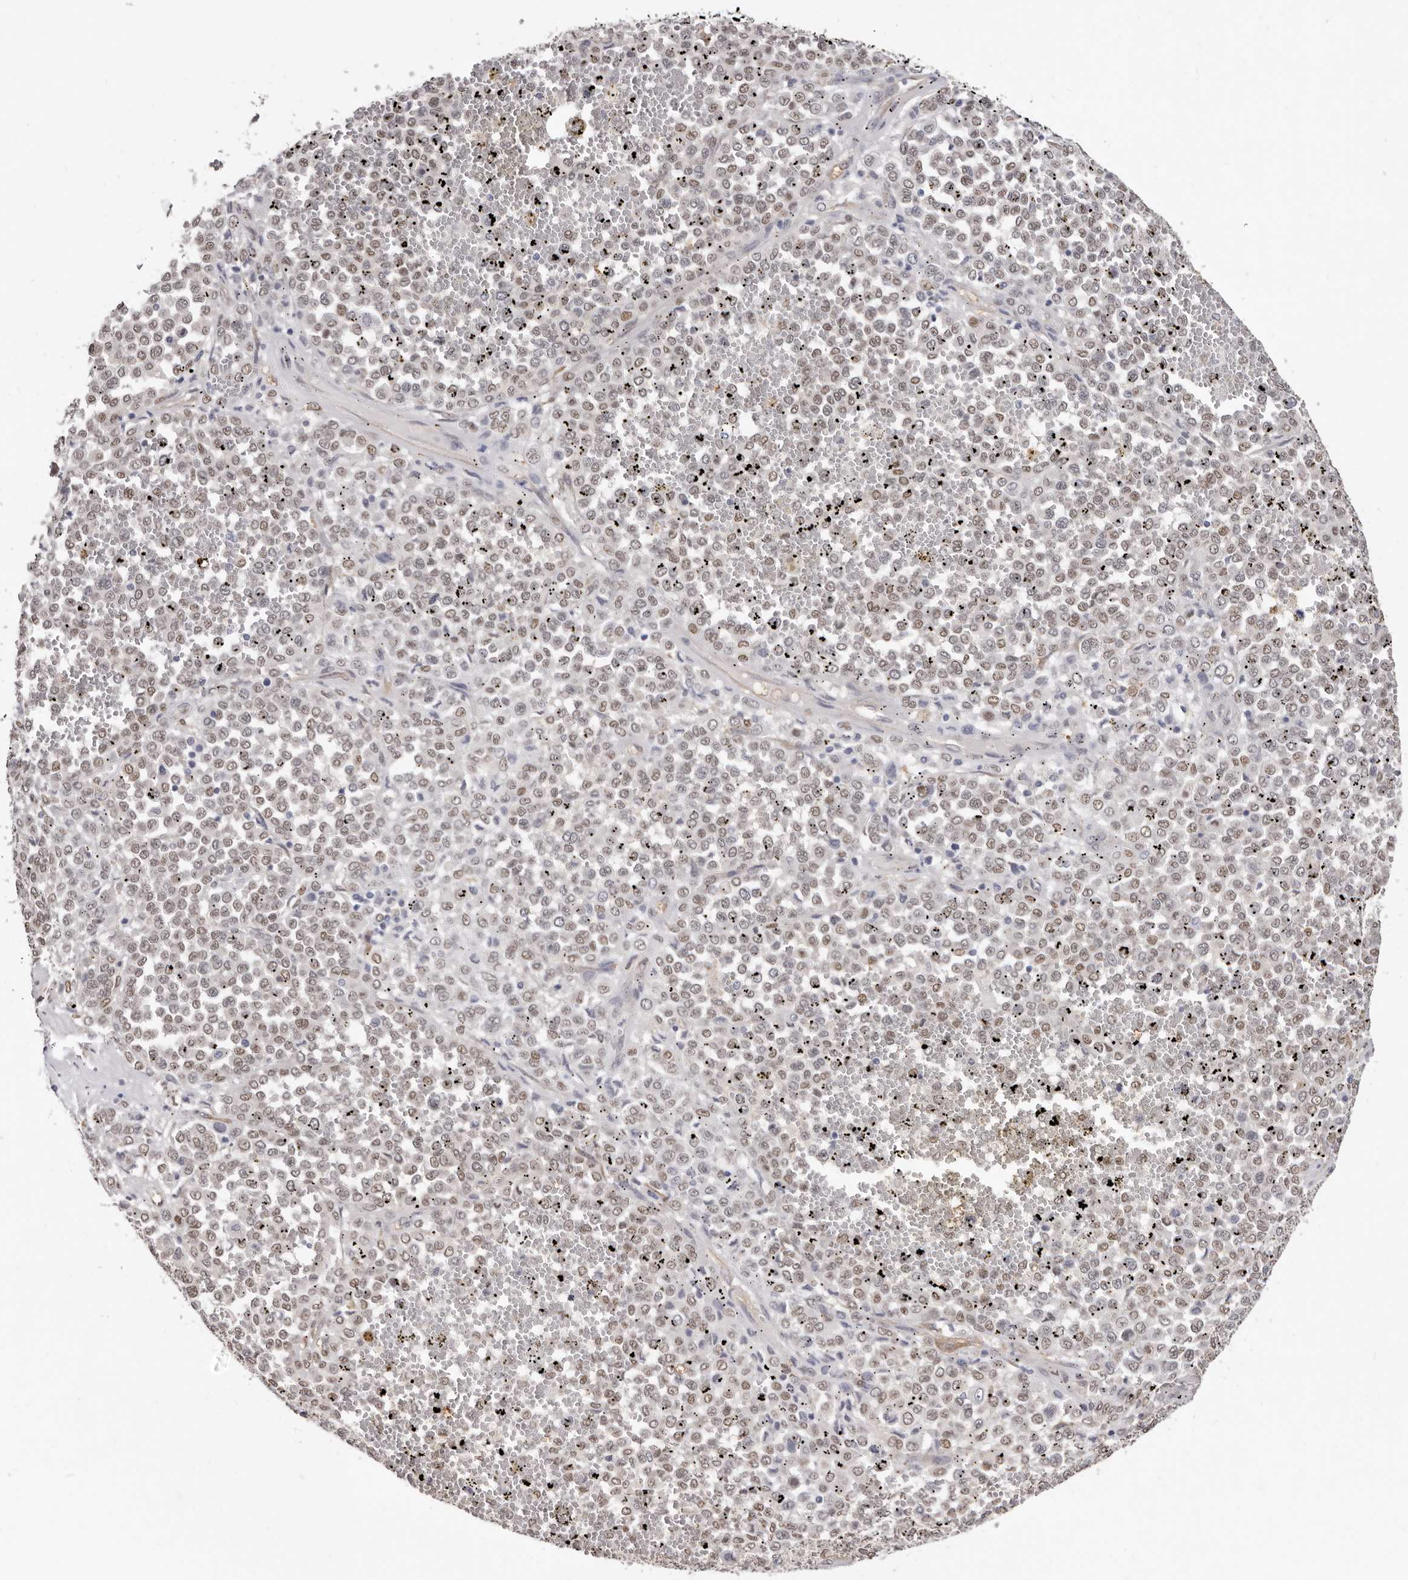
{"staining": {"intensity": "weak", "quantity": ">75%", "location": "nuclear"}, "tissue": "melanoma", "cell_type": "Tumor cells", "image_type": "cancer", "snomed": [{"axis": "morphology", "description": "Malignant melanoma, Metastatic site"}, {"axis": "topography", "description": "Pancreas"}], "caption": "The histopathology image shows a brown stain indicating the presence of a protein in the nuclear of tumor cells in melanoma.", "gene": "KHDRBS2", "patient": {"sex": "female", "age": 30}}